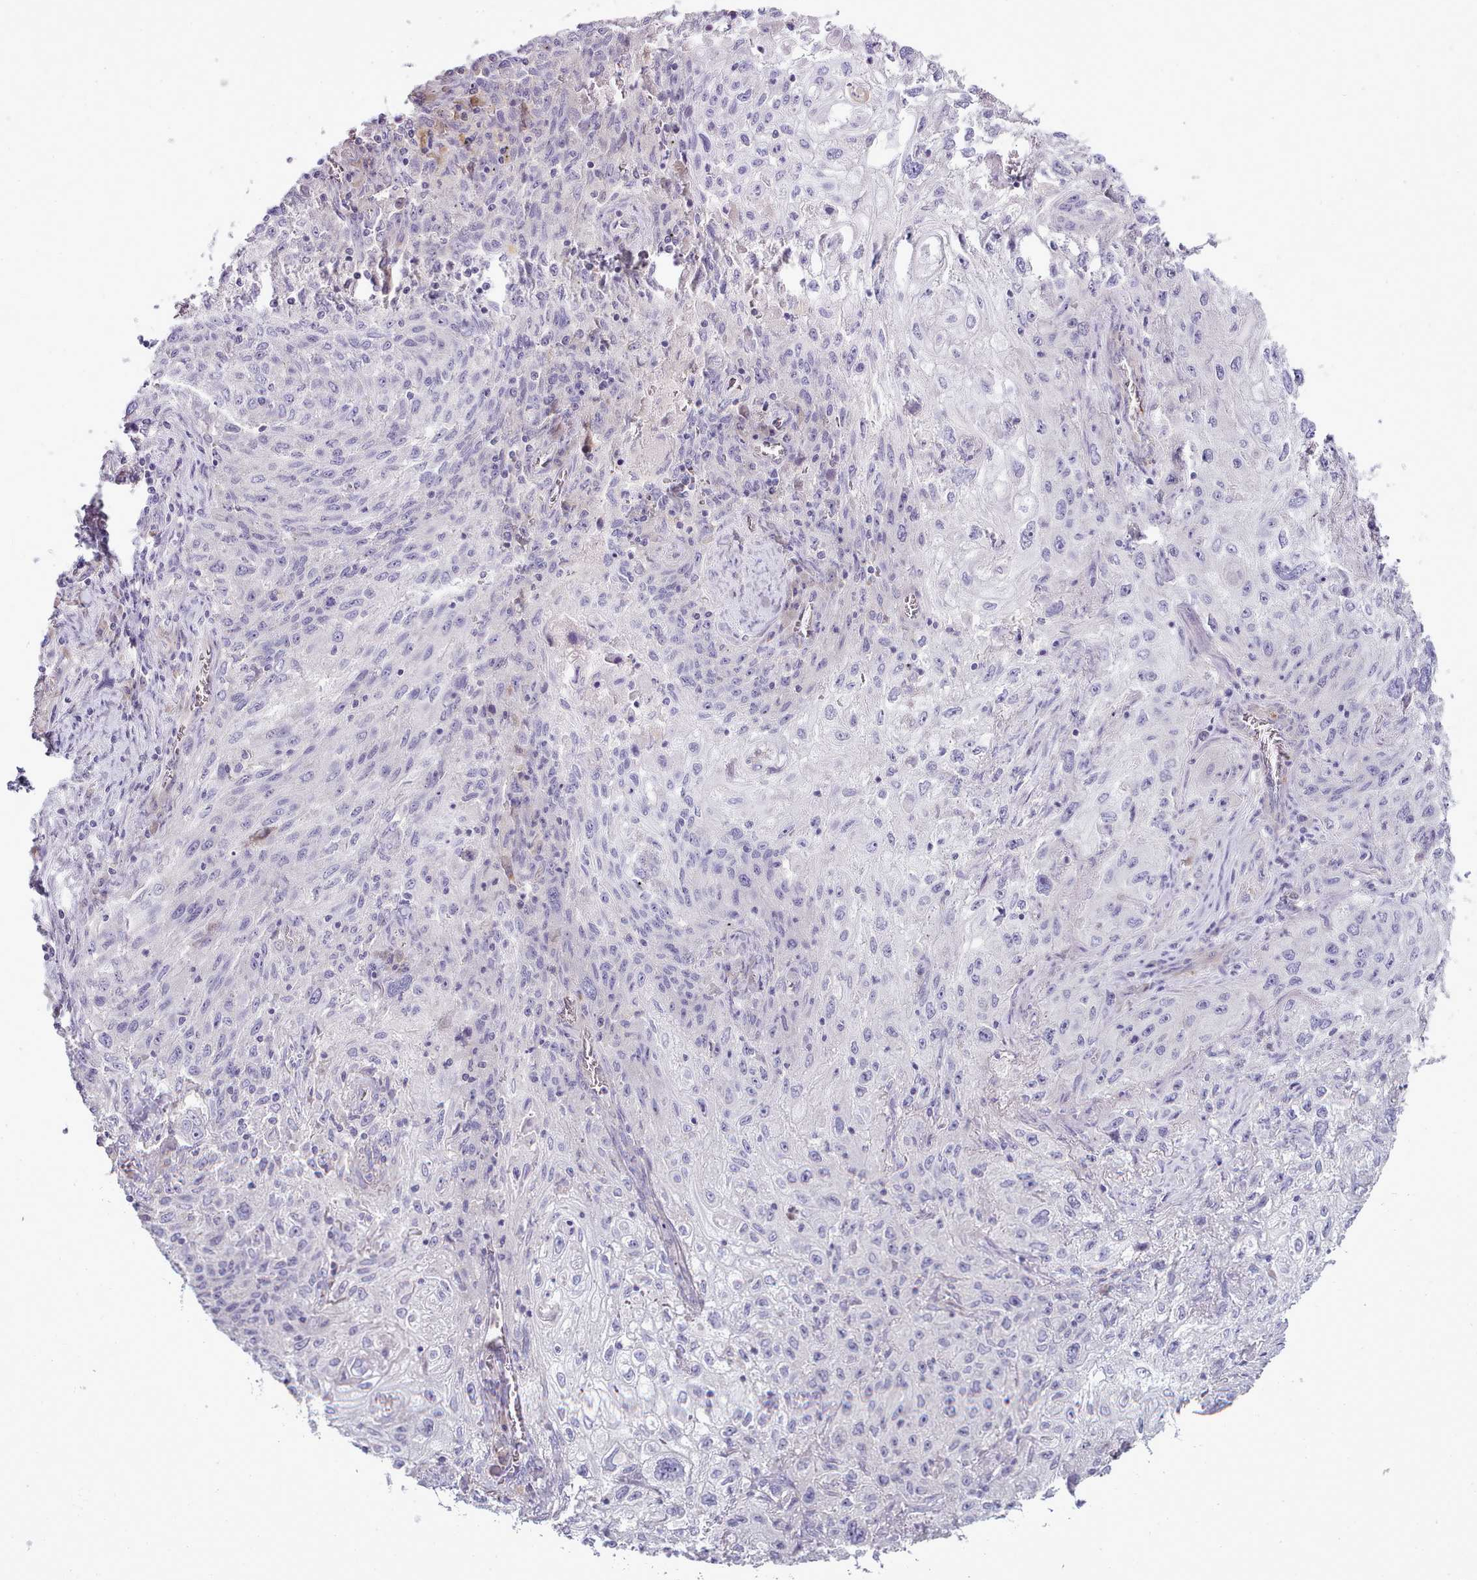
{"staining": {"intensity": "negative", "quantity": "none", "location": "none"}, "tissue": "lung cancer", "cell_type": "Tumor cells", "image_type": "cancer", "snomed": [{"axis": "morphology", "description": "Squamous cell carcinoma, NOS"}, {"axis": "topography", "description": "Lung"}], "caption": "The IHC micrograph has no significant positivity in tumor cells of lung cancer tissue. (Brightfield microscopy of DAB IHC at high magnification).", "gene": "SETX", "patient": {"sex": "female", "age": 69}}